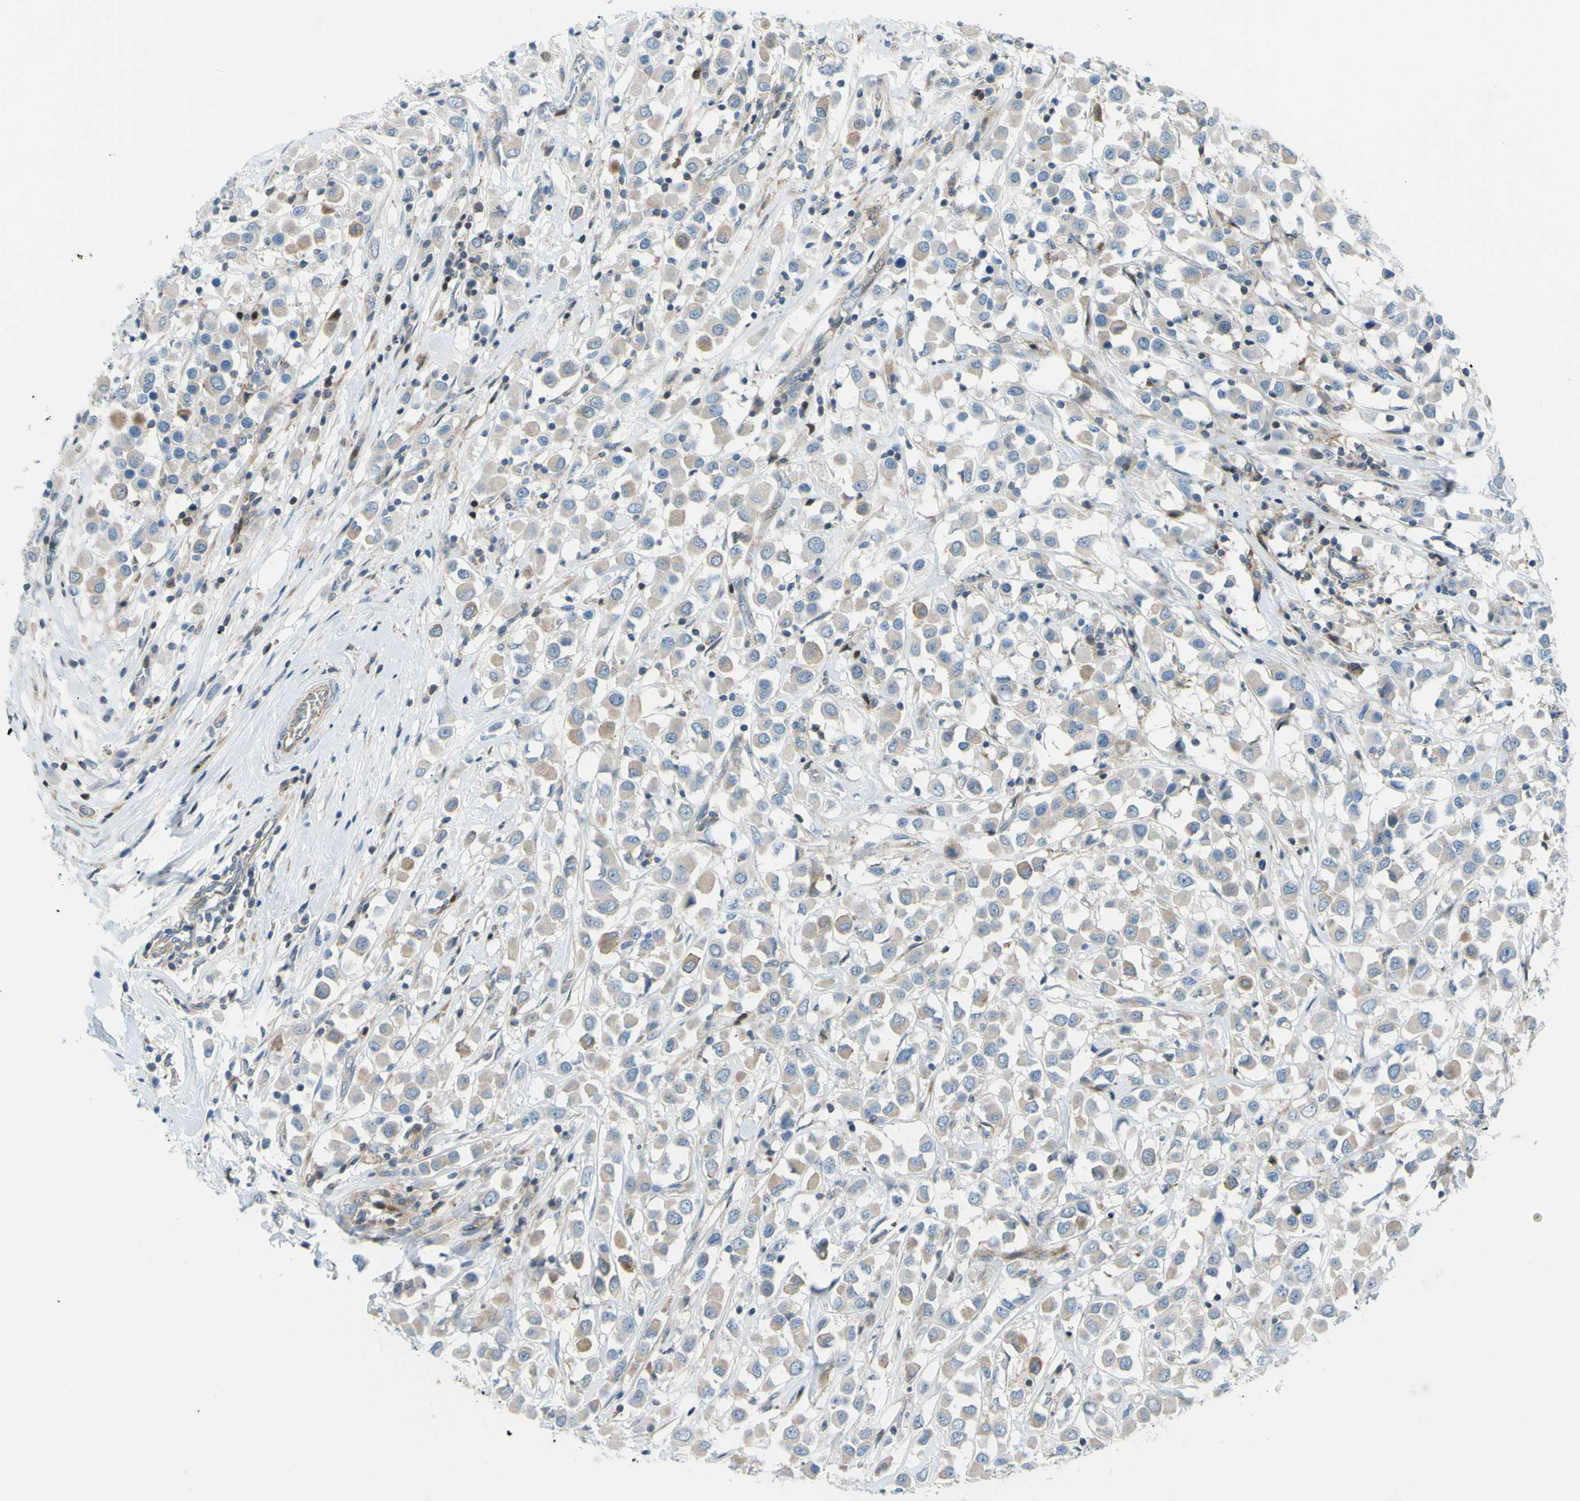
{"staining": {"intensity": "weak", "quantity": ">75%", "location": "cytoplasmic/membranous"}, "tissue": "breast cancer", "cell_type": "Tumor cells", "image_type": "cancer", "snomed": [{"axis": "morphology", "description": "Duct carcinoma"}, {"axis": "topography", "description": "Breast"}], "caption": "Breast intraductal carcinoma tissue demonstrates weak cytoplasmic/membranous staining in approximately >75% of tumor cells", "gene": "PAK2", "patient": {"sex": "female", "age": 61}}